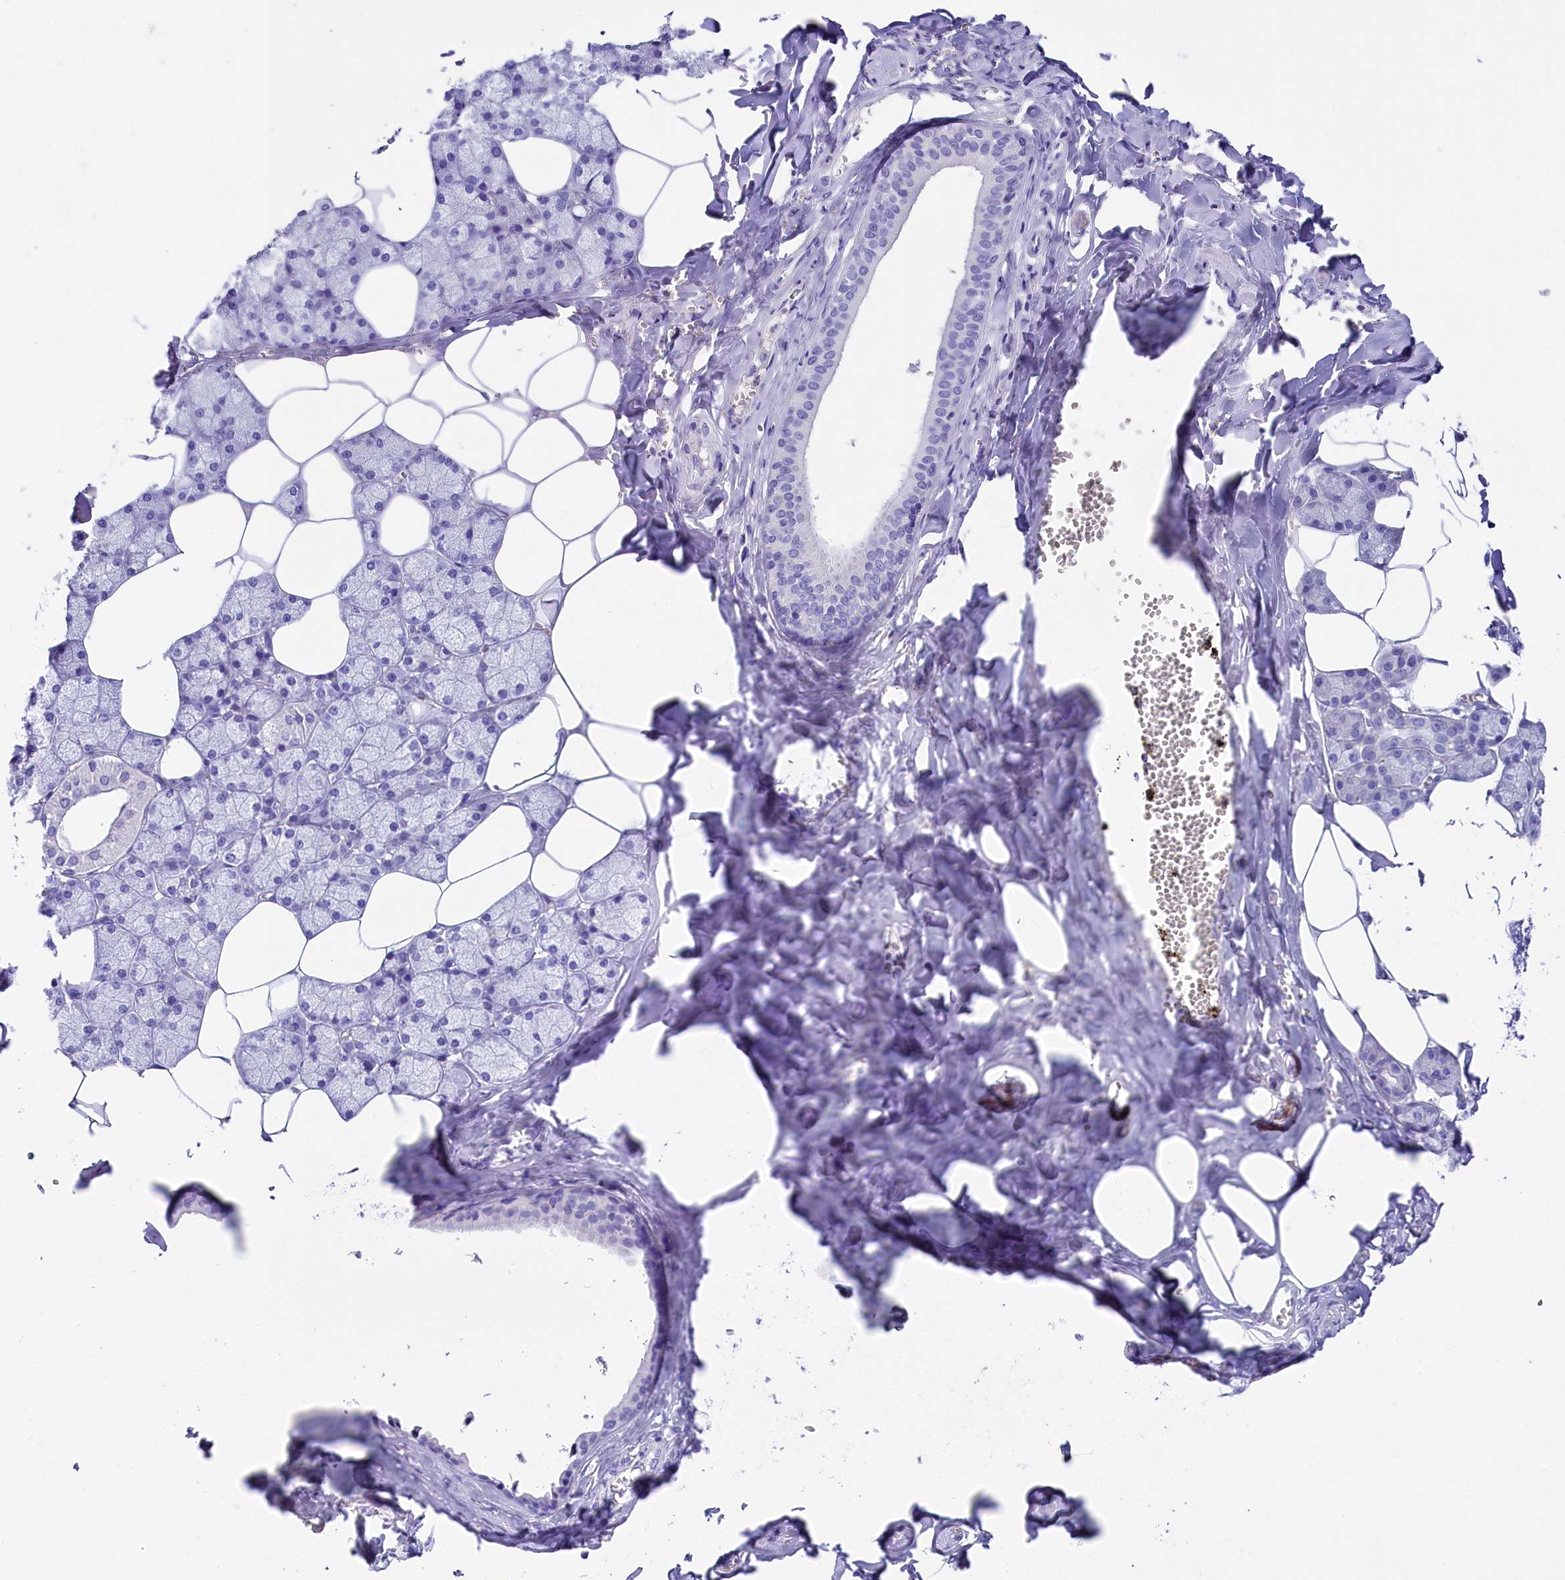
{"staining": {"intensity": "negative", "quantity": "none", "location": "none"}, "tissue": "salivary gland", "cell_type": "Glandular cells", "image_type": "normal", "snomed": [{"axis": "morphology", "description": "Normal tissue, NOS"}, {"axis": "topography", "description": "Salivary gland"}], "caption": "High magnification brightfield microscopy of unremarkable salivary gland stained with DAB (3,3'-diaminobenzidine) (brown) and counterstained with hematoxylin (blue): glandular cells show no significant expression. Brightfield microscopy of immunohistochemistry (IHC) stained with DAB (3,3'-diaminobenzidine) (brown) and hematoxylin (blue), captured at high magnification.", "gene": "SKIDA1", "patient": {"sex": "male", "age": 62}}